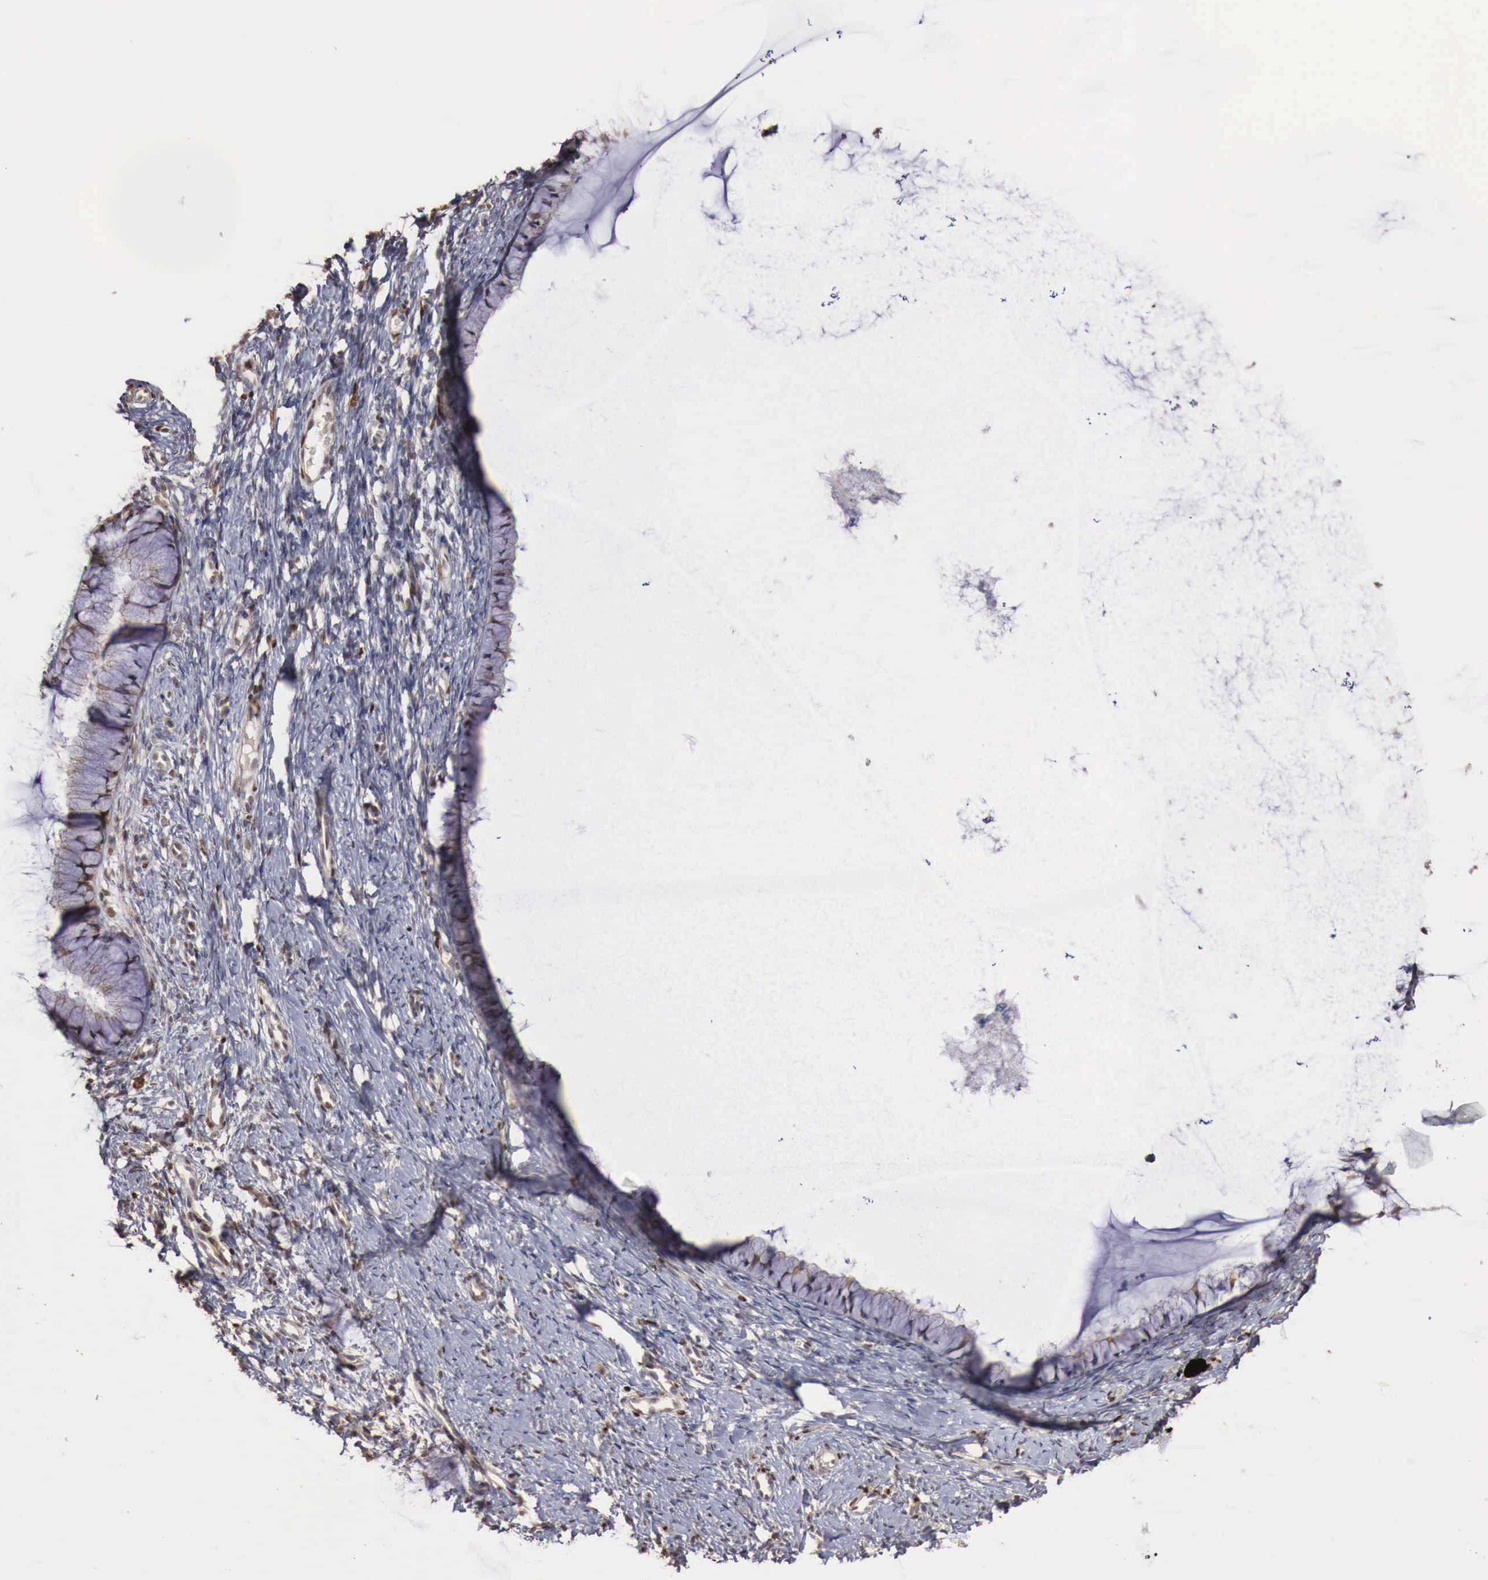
{"staining": {"intensity": "negative", "quantity": "none", "location": "none"}, "tissue": "cervix", "cell_type": "Glandular cells", "image_type": "normal", "snomed": [{"axis": "morphology", "description": "Normal tissue, NOS"}, {"axis": "topography", "description": "Cervix"}], "caption": "An immunohistochemistry image of unremarkable cervix is shown. There is no staining in glandular cells of cervix. (DAB immunohistochemistry (IHC) with hematoxylin counter stain).", "gene": "KHDRBS2", "patient": {"sex": "female", "age": 82}}